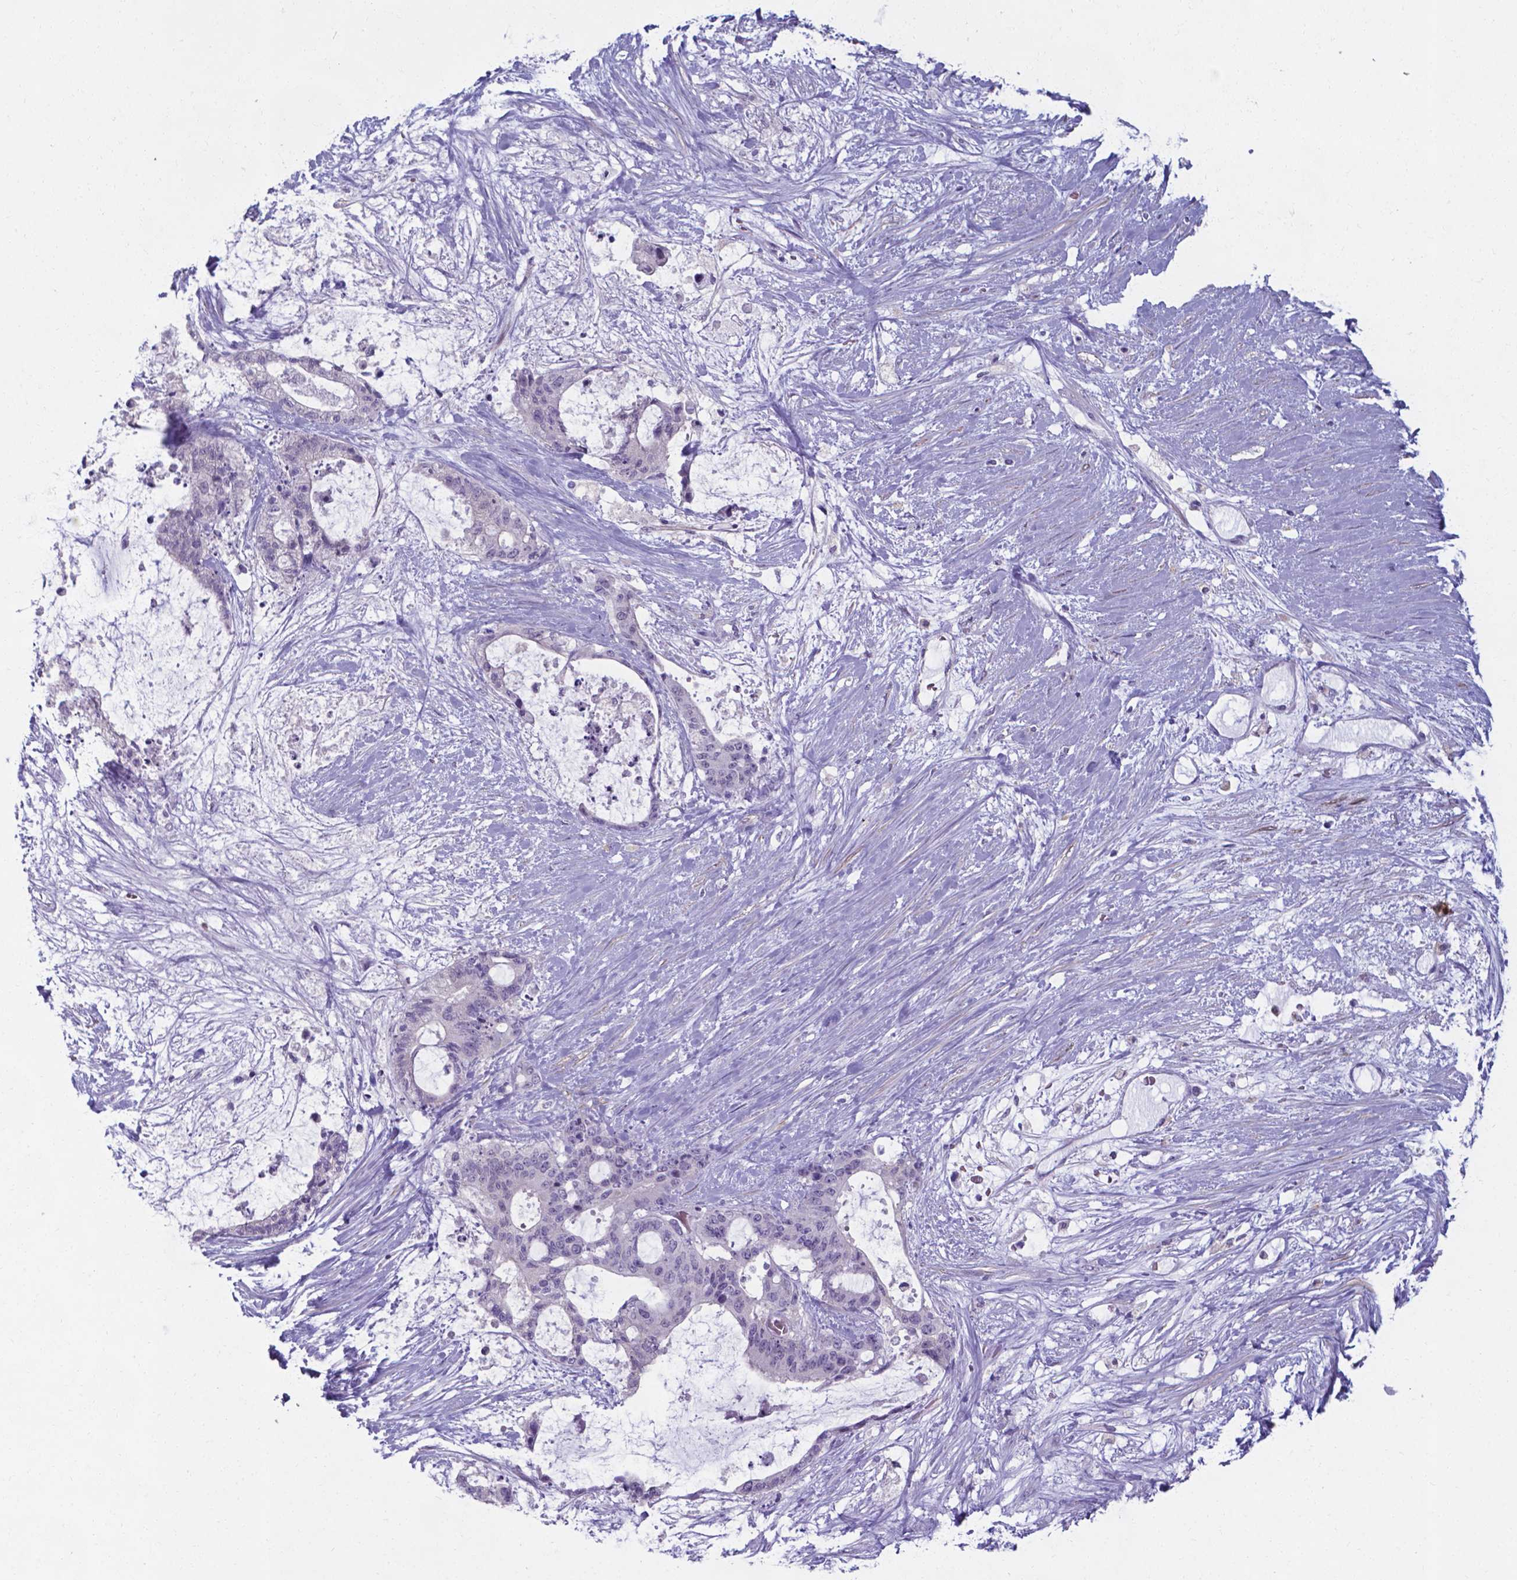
{"staining": {"intensity": "negative", "quantity": "none", "location": "none"}, "tissue": "liver cancer", "cell_type": "Tumor cells", "image_type": "cancer", "snomed": [{"axis": "morphology", "description": "Normal tissue, NOS"}, {"axis": "morphology", "description": "Cholangiocarcinoma"}, {"axis": "topography", "description": "Liver"}, {"axis": "topography", "description": "Peripheral nerve tissue"}], "caption": "High power microscopy photomicrograph of an IHC photomicrograph of liver cholangiocarcinoma, revealing no significant staining in tumor cells.", "gene": "AP5B1", "patient": {"sex": "female", "age": 73}}